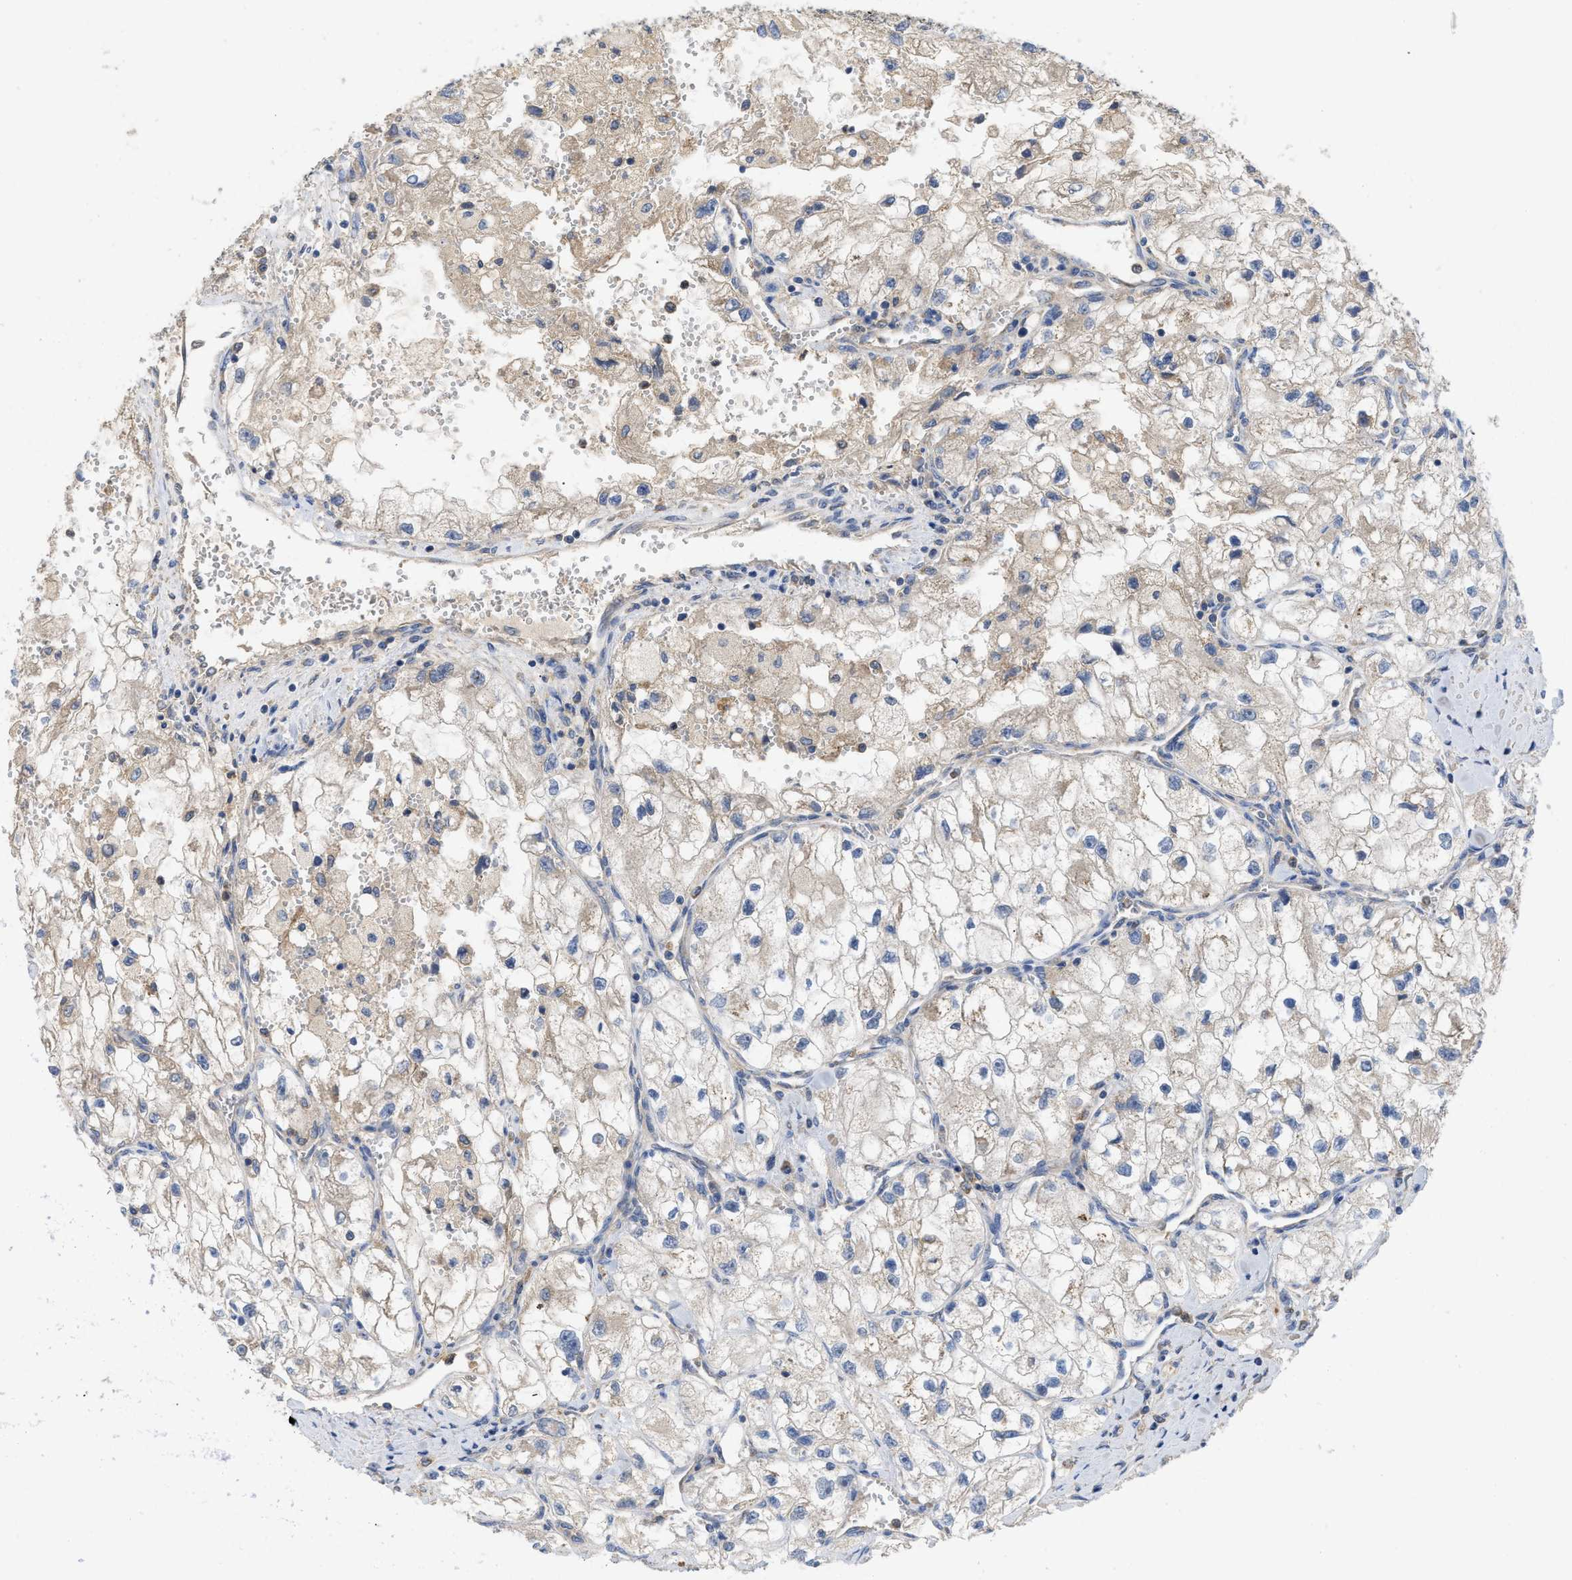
{"staining": {"intensity": "weak", "quantity": "<25%", "location": "cytoplasmic/membranous"}, "tissue": "renal cancer", "cell_type": "Tumor cells", "image_type": "cancer", "snomed": [{"axis": "morphology", "description": "Adenocarcinoma, NOS"}, {"axis": "topography", "description": "Kidney"}], "caption": "Renal adenocarcinoma was stained to show a protein in brown. There is no significant staining in tumor cells.", "gene": "RNF216", "patient": {"sex": "female", "age": 70}}